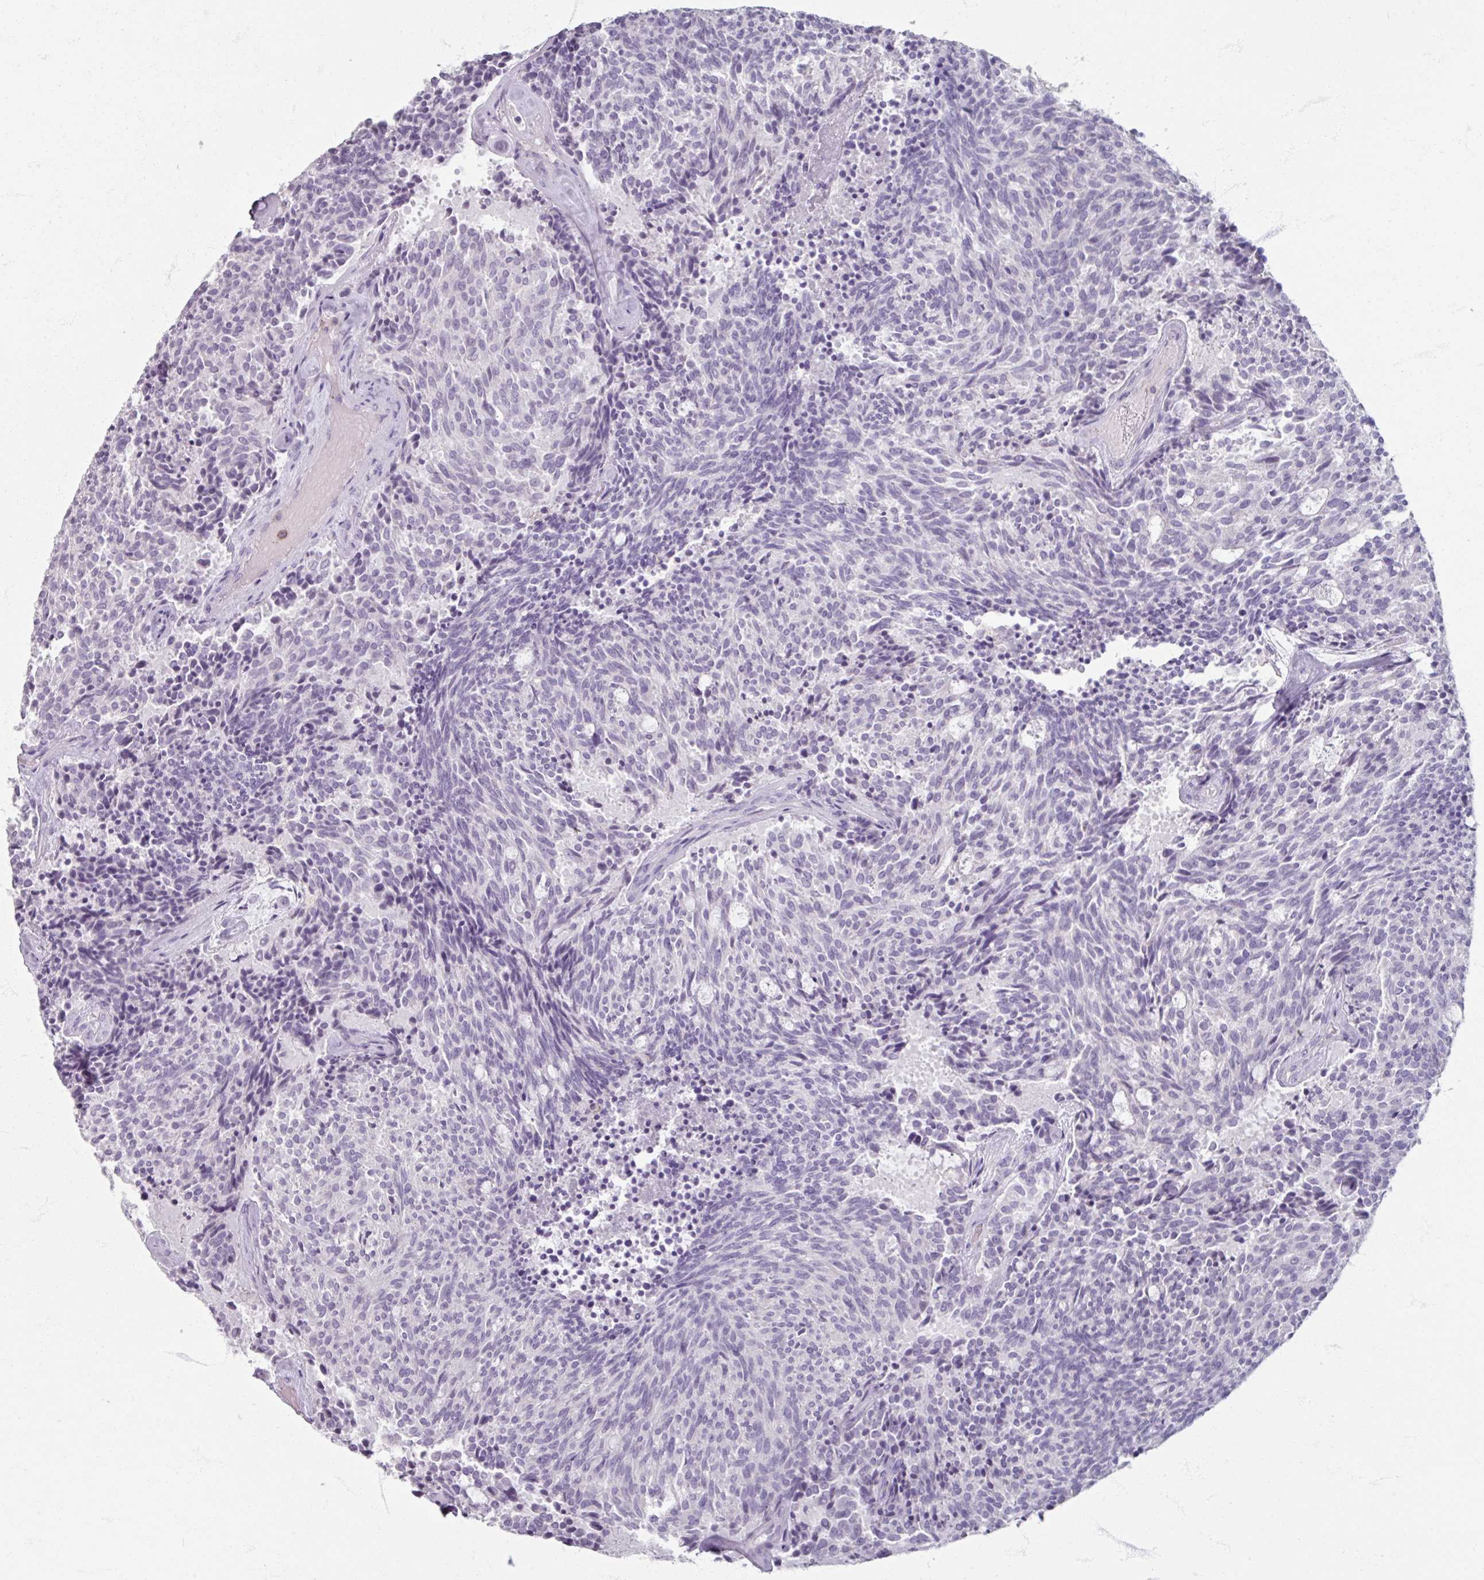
{"staining": {"intensity": "negative", "quantity": "none", "location": "none"}, "tissue": "carcinoid", "cell_type": "Tumor cells", "image_type": "cancer", "snomed": [{"axis": "morphology", "description": "Carcinoid, malignant, NOS"}, {"axis": "topography", "description": "Pancreas"}], "caption": "This is a photomicrograph of IHC staining of carcinoid (malignant), which shows no positivity in tumor cells.", "gene": "PTPRC", "patient": {"sex": "female", "age": 54}}